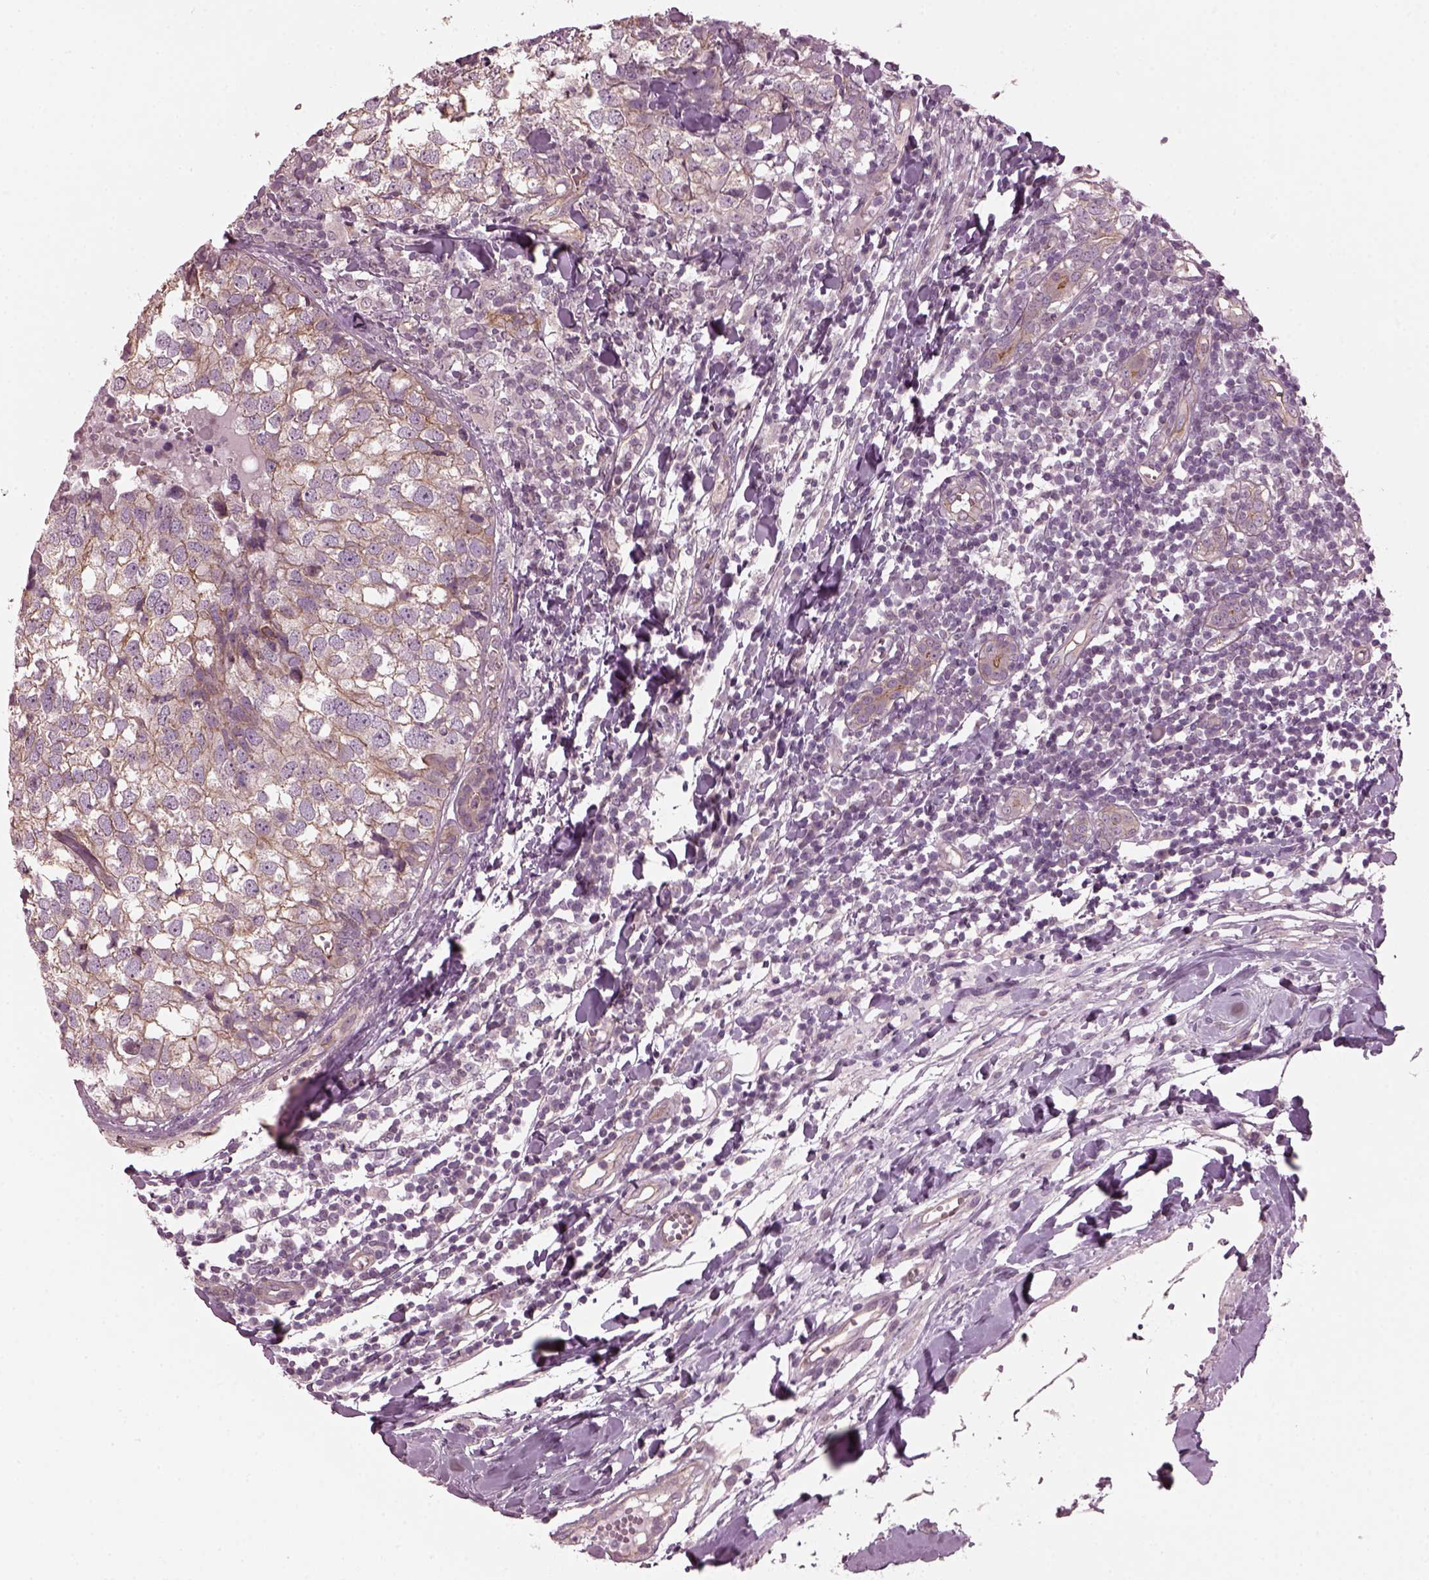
{"staining": {"intensity": "moderate", "quantity": ">75%", "location": "cytoplasmic/membranous"}, "tissue": "breast cancer", "cell_type": "Tumor cells", "image_type": "cancer", "snomed": [{"axis": "morphology", "description": "Duct carcinoma"}, {"axis": "topography", "description": "Breast"}], "caption": "Moderate cytoplasmic/membranous protein staining is appreciated in approximately >75% of tumor cells in breast infiltrating ductal carcinoma.", "gene": "ODAD1", "patient": {"sex": "female", "age": 30}}